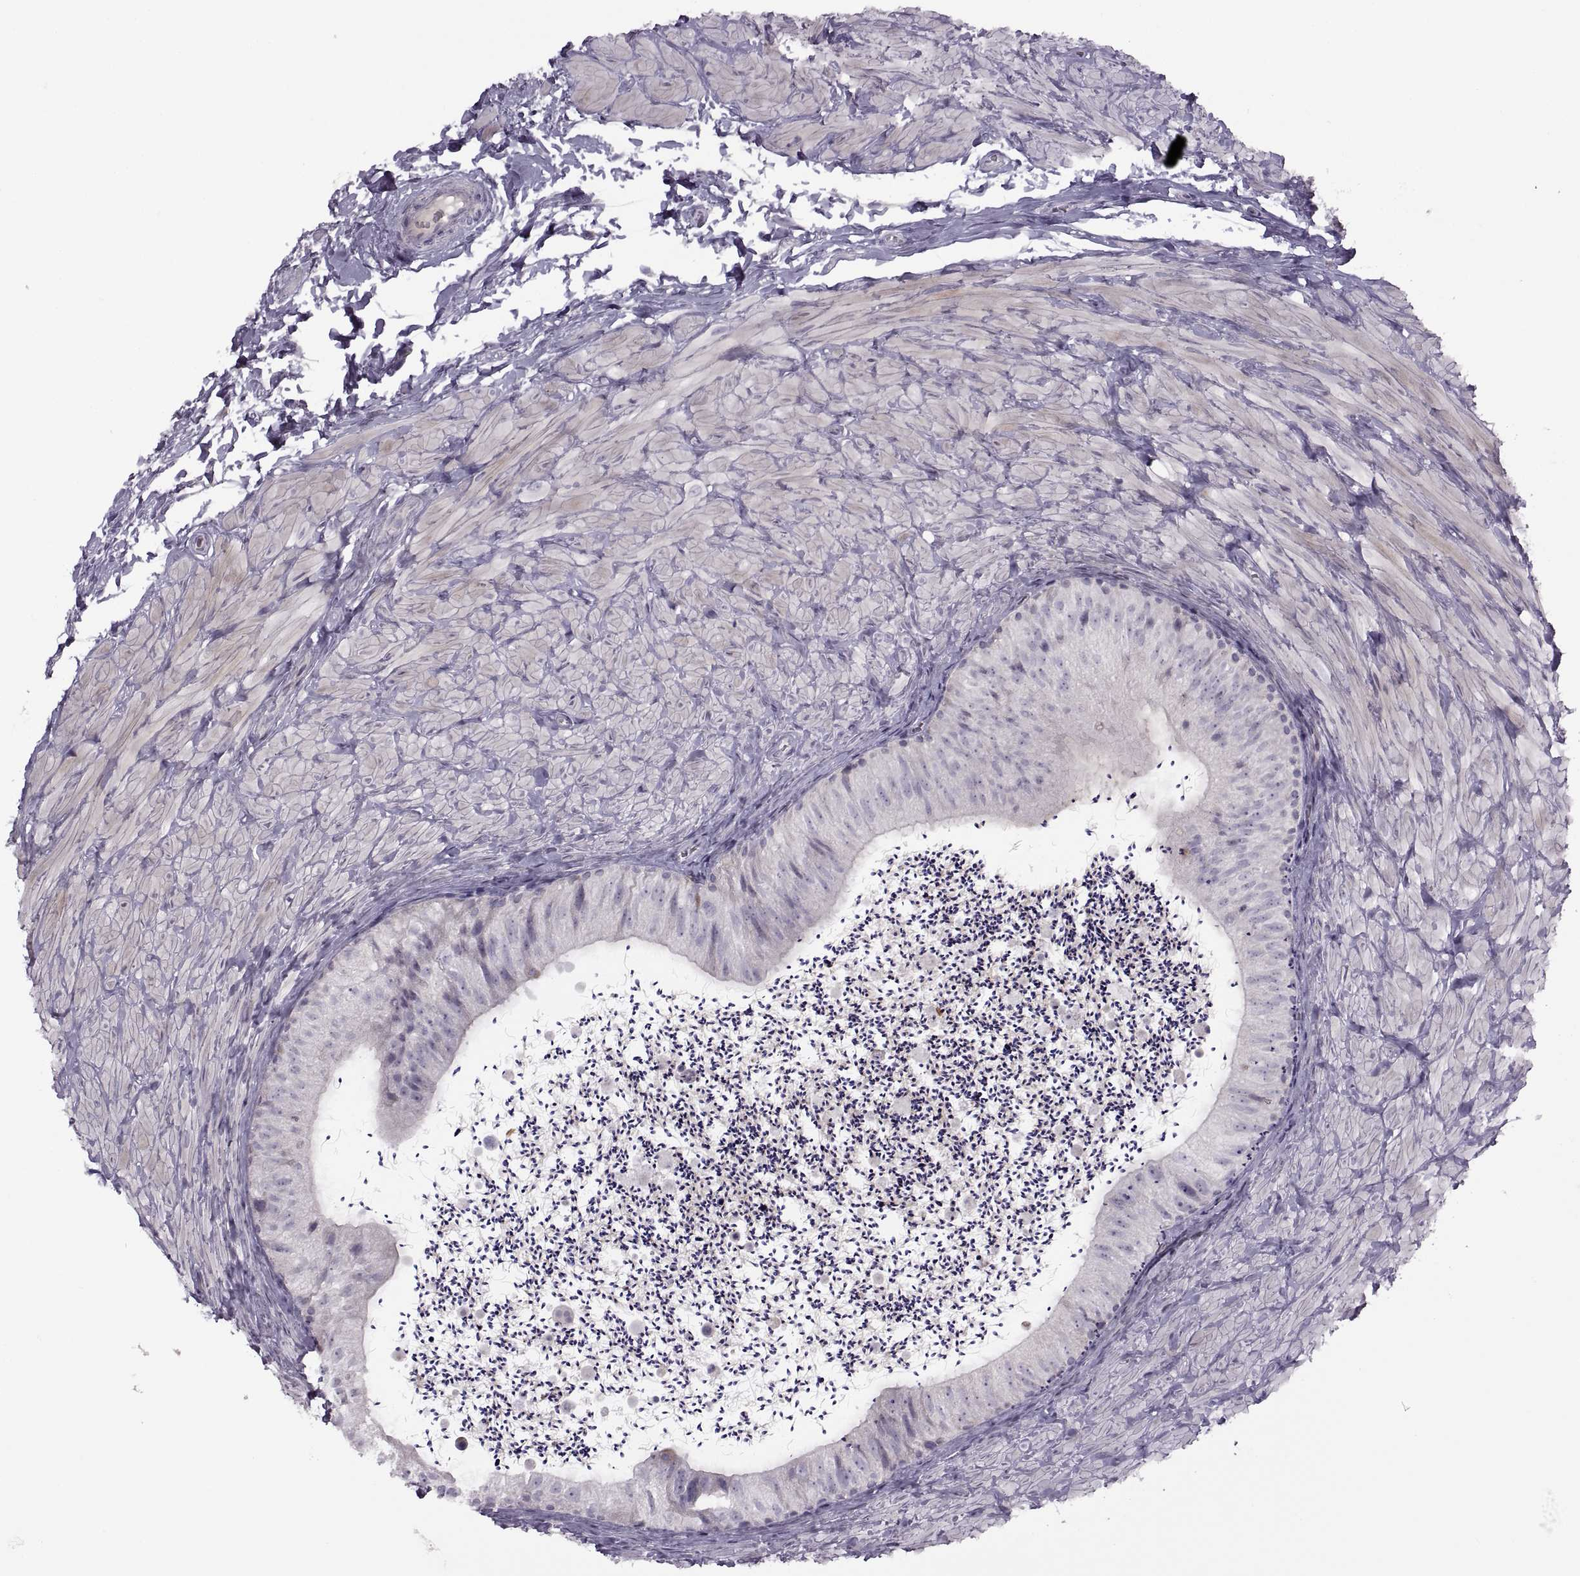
{"staining": {"intensity": "negative", "quantity": "none", "location": "none"}, "tissue": "epididymis", "cell_type": "Glandular cells", "image_type": "normal", "snomed": [{"axis": "morphology", "description": "Normal tissue, NOS"}, {"axis": "topography", "description": "Epididymis"}], "caption": "Protein analysis of unremarkable epididymis shows no significant staining in glandular cells.", "gene": "PIERCE1", "patient": {"sex": "male", "age": 32}}